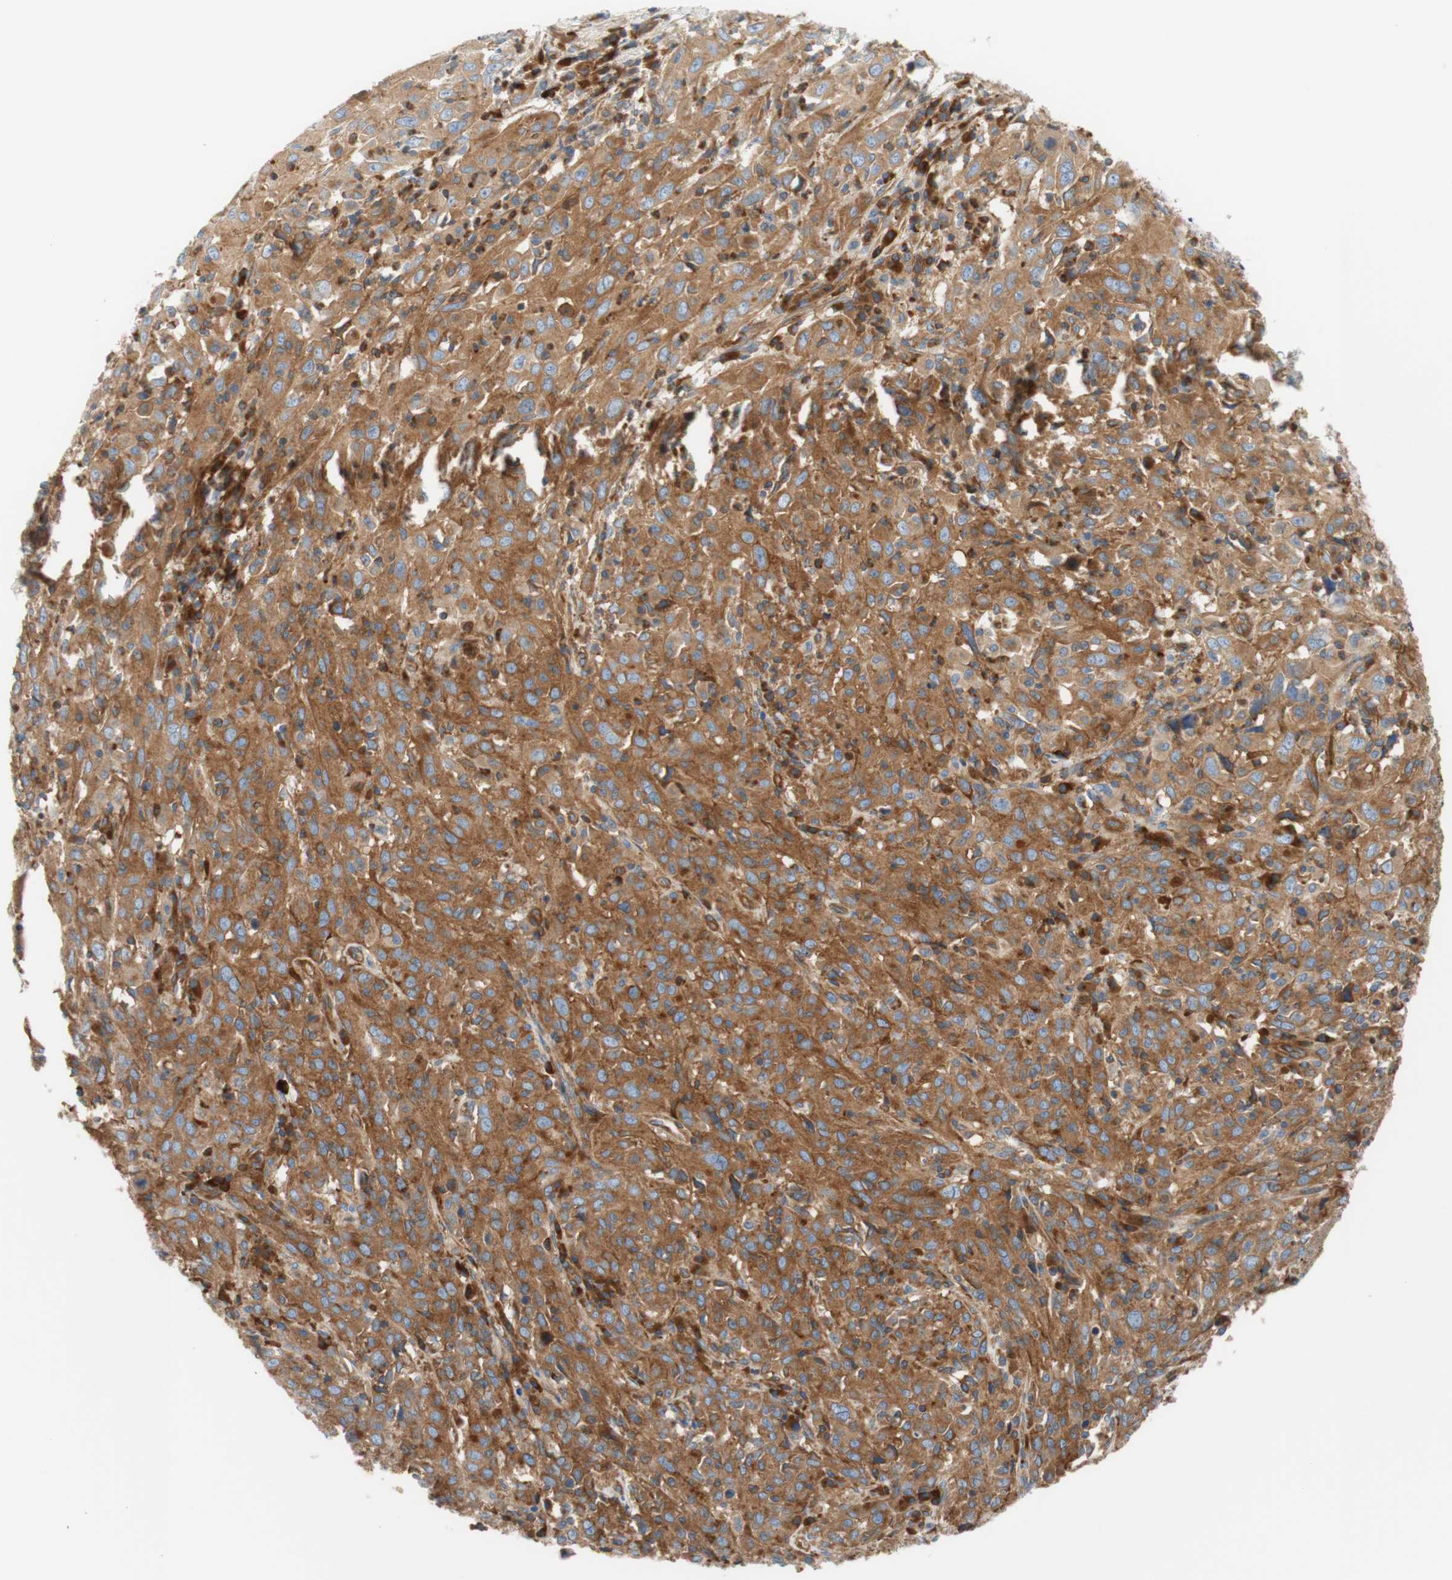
{"staining": {"intensity": "moderate", "quantity": ">75%", "location": "cytoplasmic/membranous"}, "tissue": "cervical cancer", "cell_type": "Tumor cells", "image_type": "cancer", "snomed": [{"axis": "morphology", "description": "Squamous cell carcinoma, NOS"}, {"axis": "topography", "description": "Cervix"}], "caption": "Squamous cell carcinoma (cervical) was stained to show a protein in brown. There is medium levels of moderate cytoplasmic/membranous positivity in about >75% of tumor cells.", "gene": "STOM", "patient": {"sex": "female", "age": 46}}